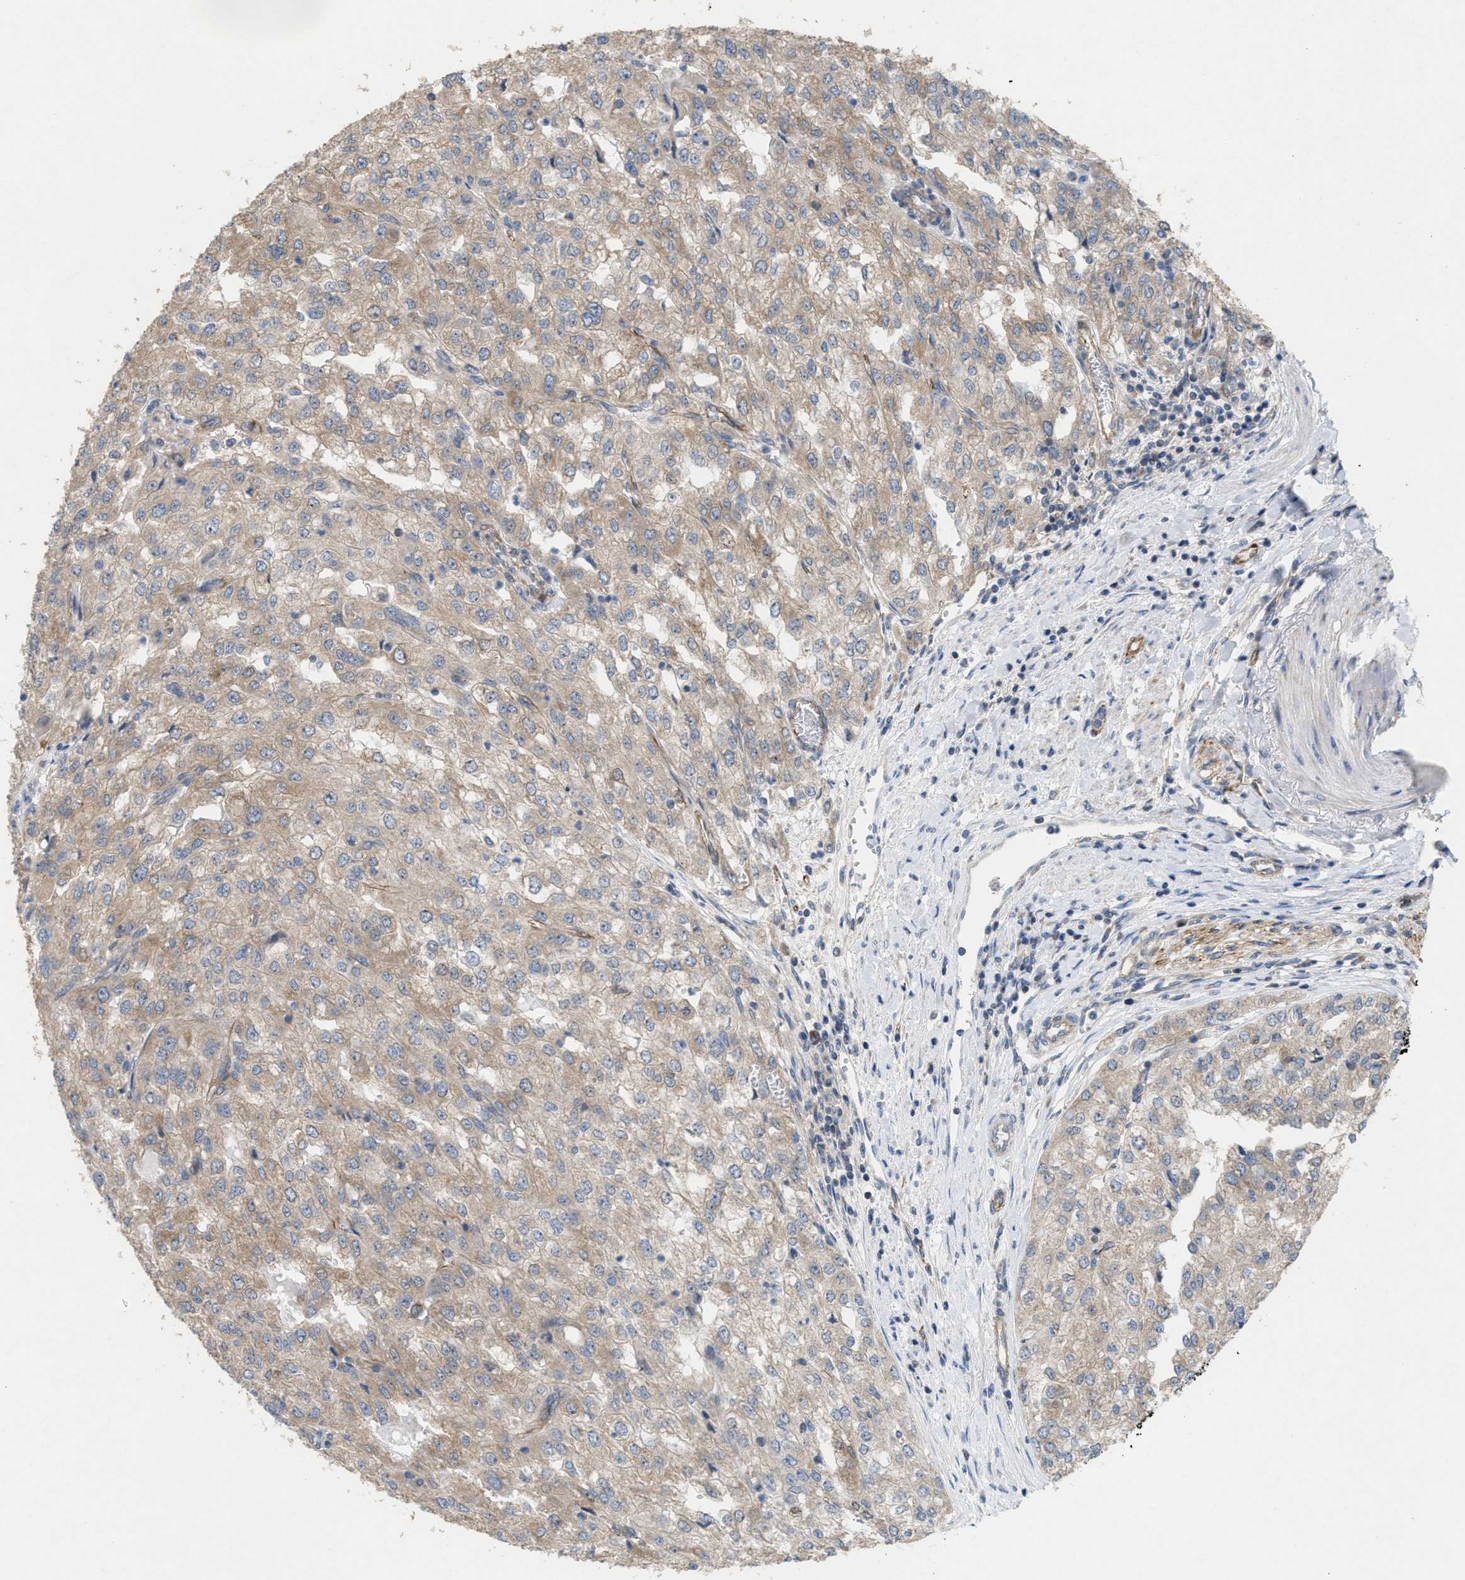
{"staining": {"intensity": "weak", "quantity": ">75%", "location": "cytoplasmic/membranous"}, "tissue": "renal cancer", "cell_type": "Tumor cells", "image_type": "cancer", "snomed": [{"axis": "morphology", "description": "Adenocarcinoma, NOS"}, {"axis": "topography", "description": "Kidney"}], "caption": "Immunohistochemical staining of renal cancer displays low levels of weak cytoplasmic/membranous staining in about >75% of tumor cells.", "gene": "UBAP2", "patient": {"sex": "female", "age": 54}}